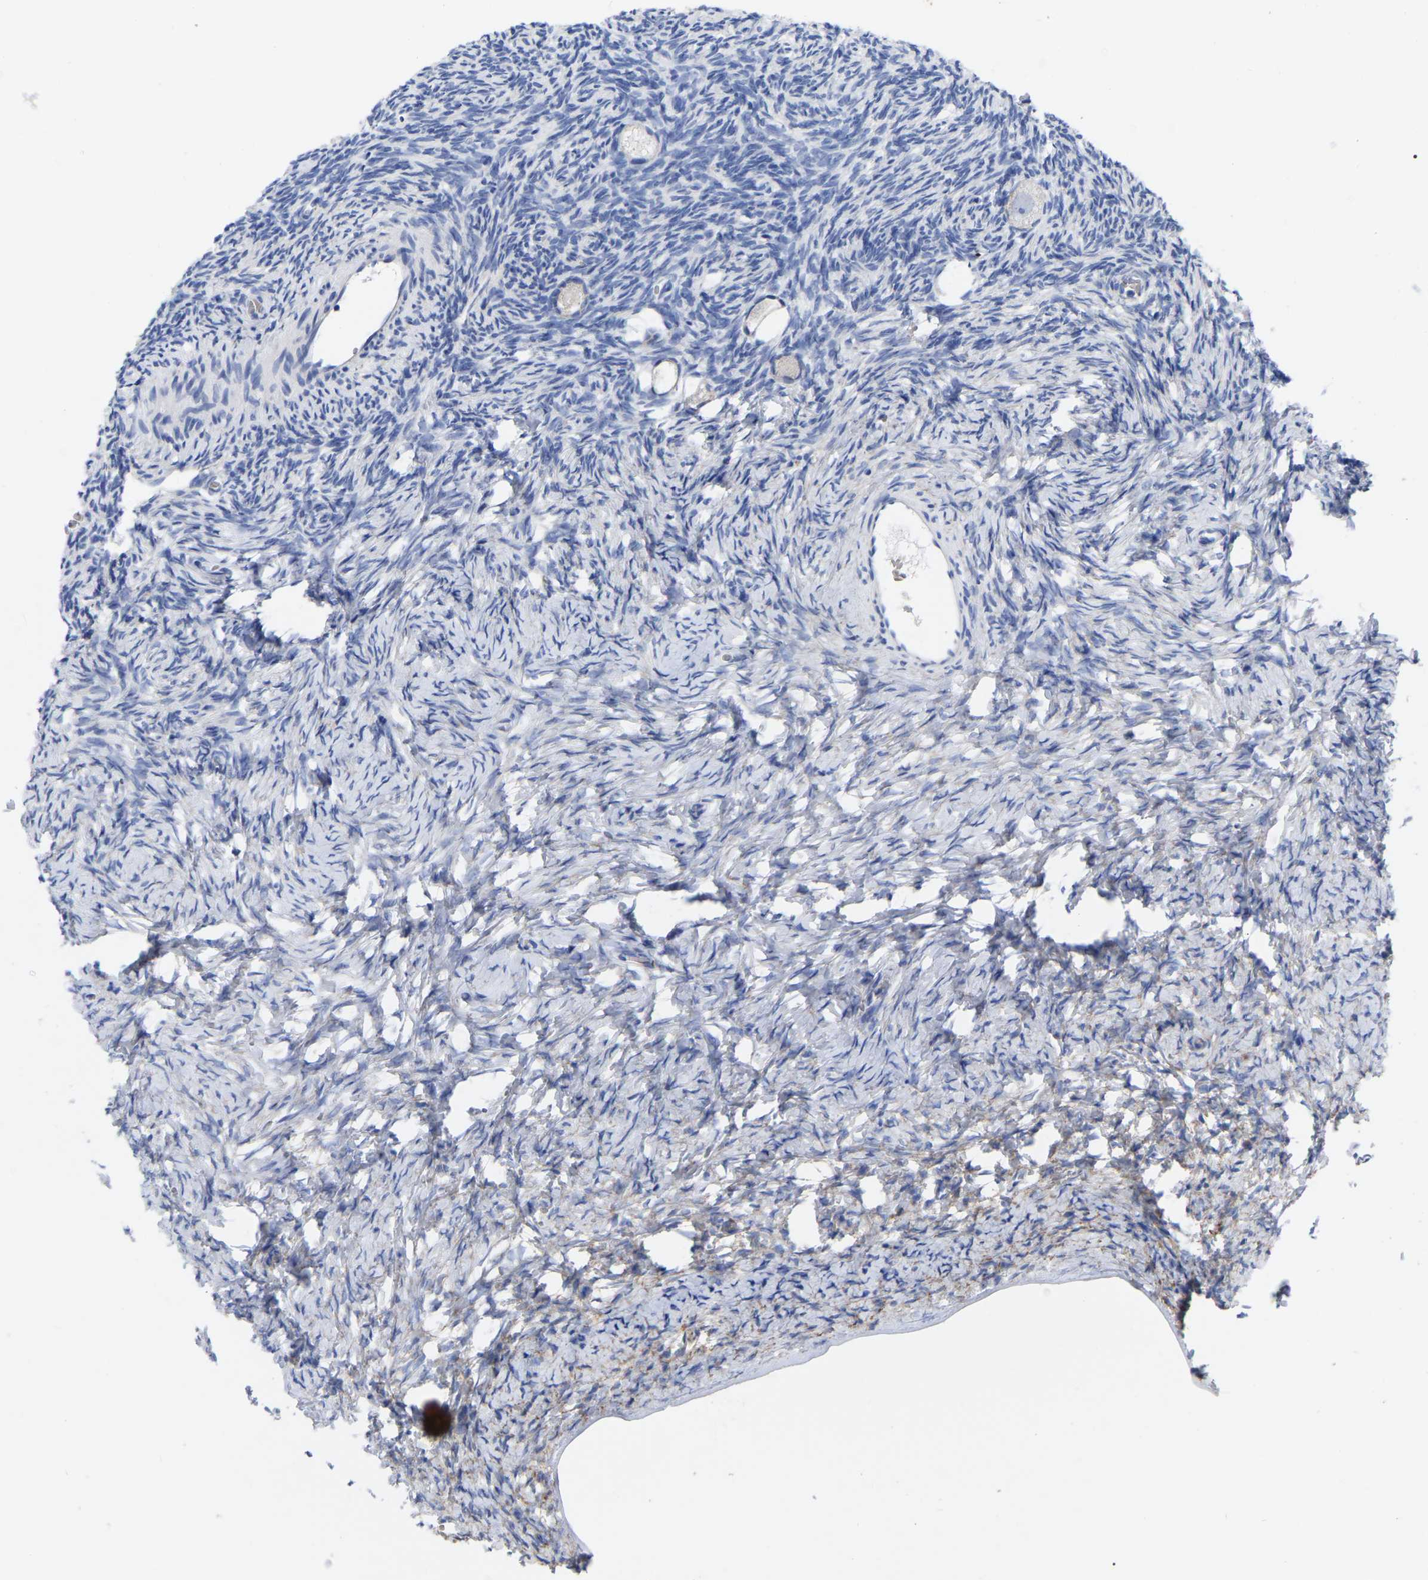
{"staining": {"intensity": "negative", "quantity": "none", "location": "none"}, "tissue": "ovary", "cell_type": "Follicle cells", "image_type": "normal", "snomed": [{"axis": "morphology", "description": "Normal tissue, NOS"}, {"axis": "topography", "description": "Ovary"}], "caption": "Immunohistochemistry (IHC) micrograph of unremarkable ovary: human ovary stained with DAB exhibits no significant protein staining in follicle cells.", "gene": "GDF3", "patient": {"sex": "female", "age": 27}}